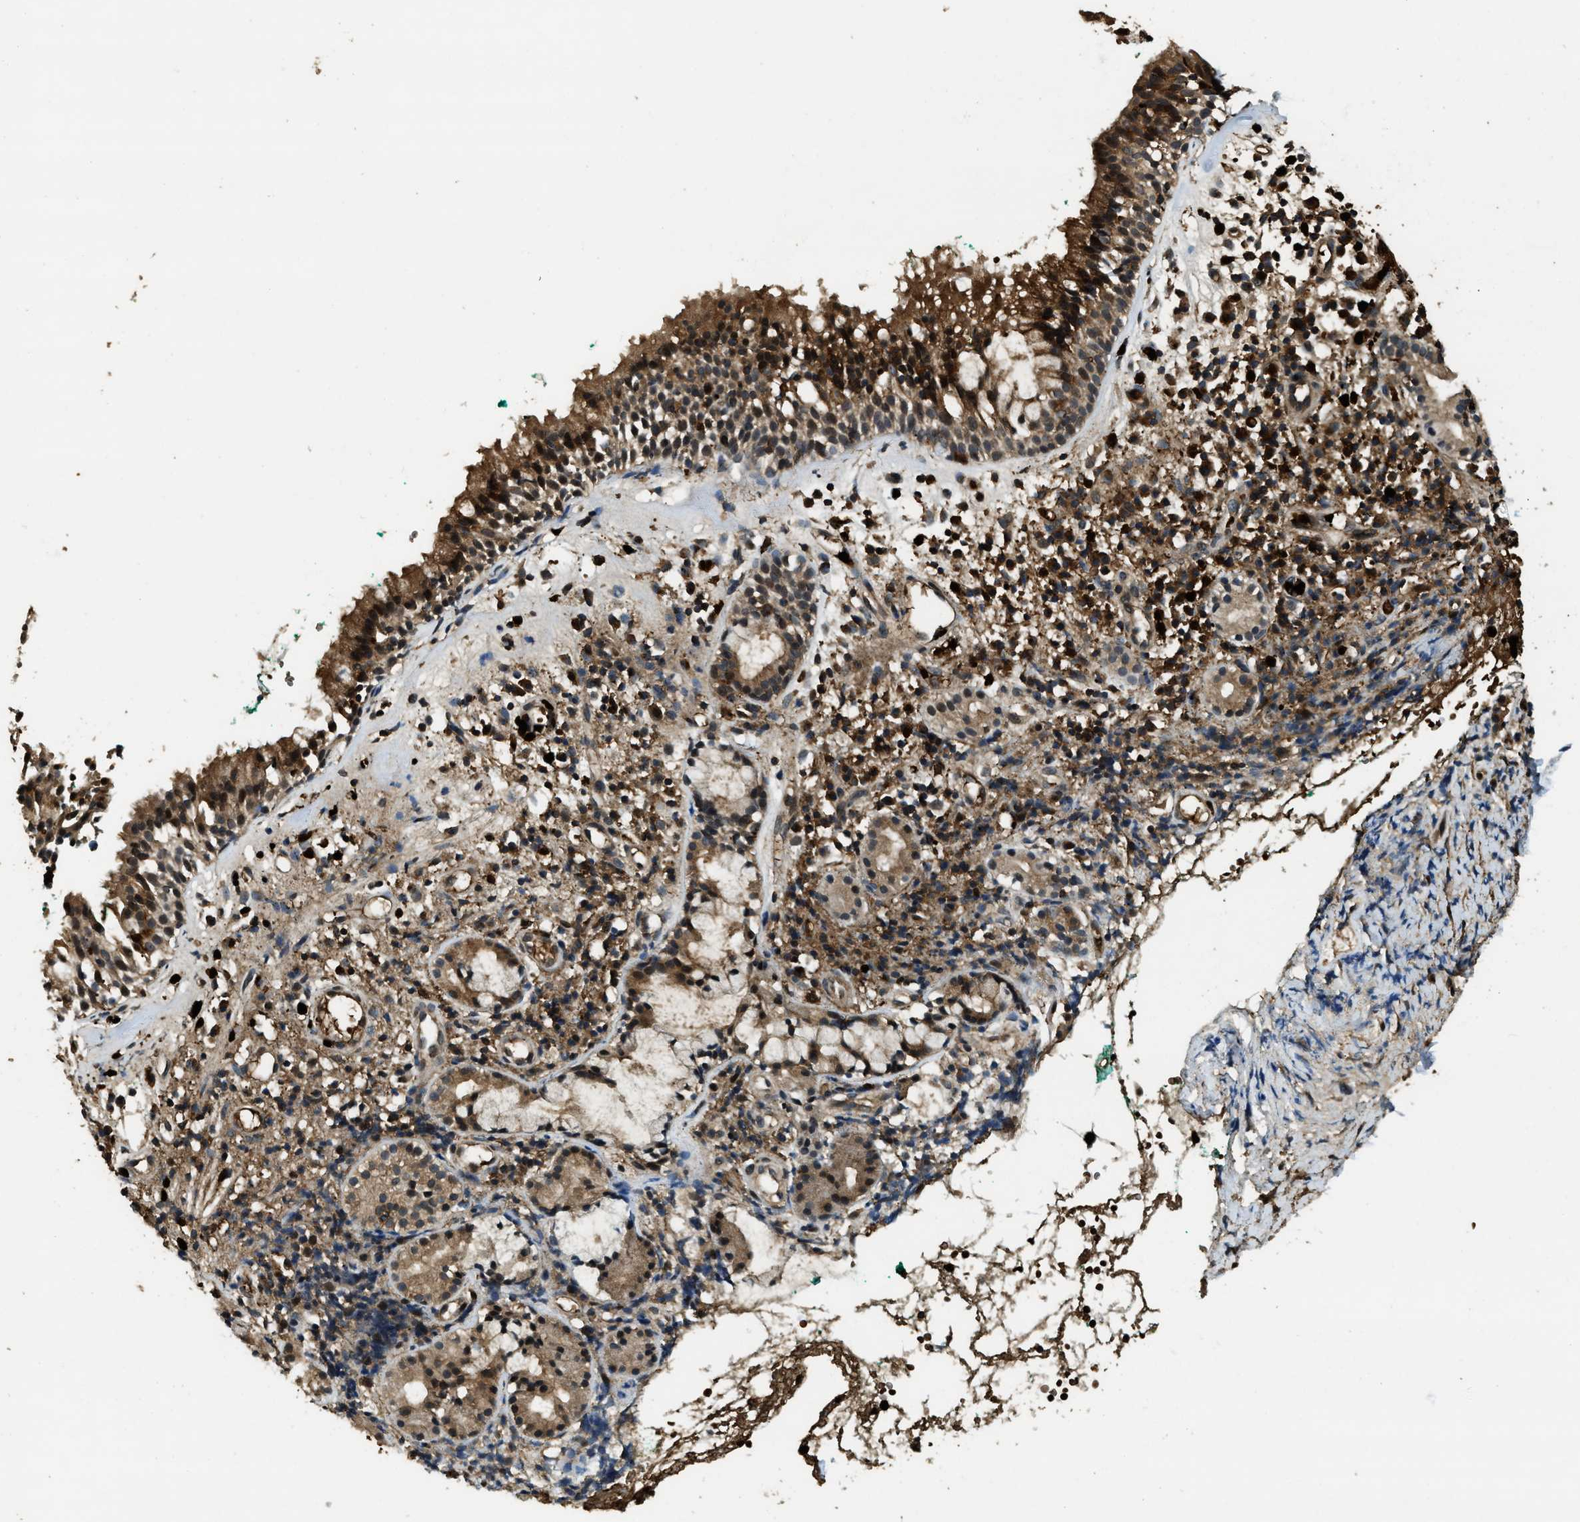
{"staining": {"intensity": "strong", "quantity": ">75%", "location": "cytoplasmic/membranous"}, "tissue": "nasopharynx", "cell_type": "Respiratory epithelial cells", "image_type": "normal", "snomed": [{"axis": "morphology", "description": "Normal tissue, NOS"}, {"axis": "morphology", "description": "Basal cell carcinoma"}, {"axis": "topography", "description": "Cartilage tissue"}, {"axis": "topography", "description": "Nasopharynx"}, {"axis": "topography", "description": "Oral tissue"}], "caption": "Nasopharynx was stained to show a protein in brown. There is high levels of strong cytoplasmic/membranous positivity in about >75% of respiratory epithelial cells. (DAB (3,3'-diaminobenzidine) IHC, brown staining for protein, blue staining for nuclei).", "gene": "RNF141", "patient": {"sex": "female", "age": 77}}